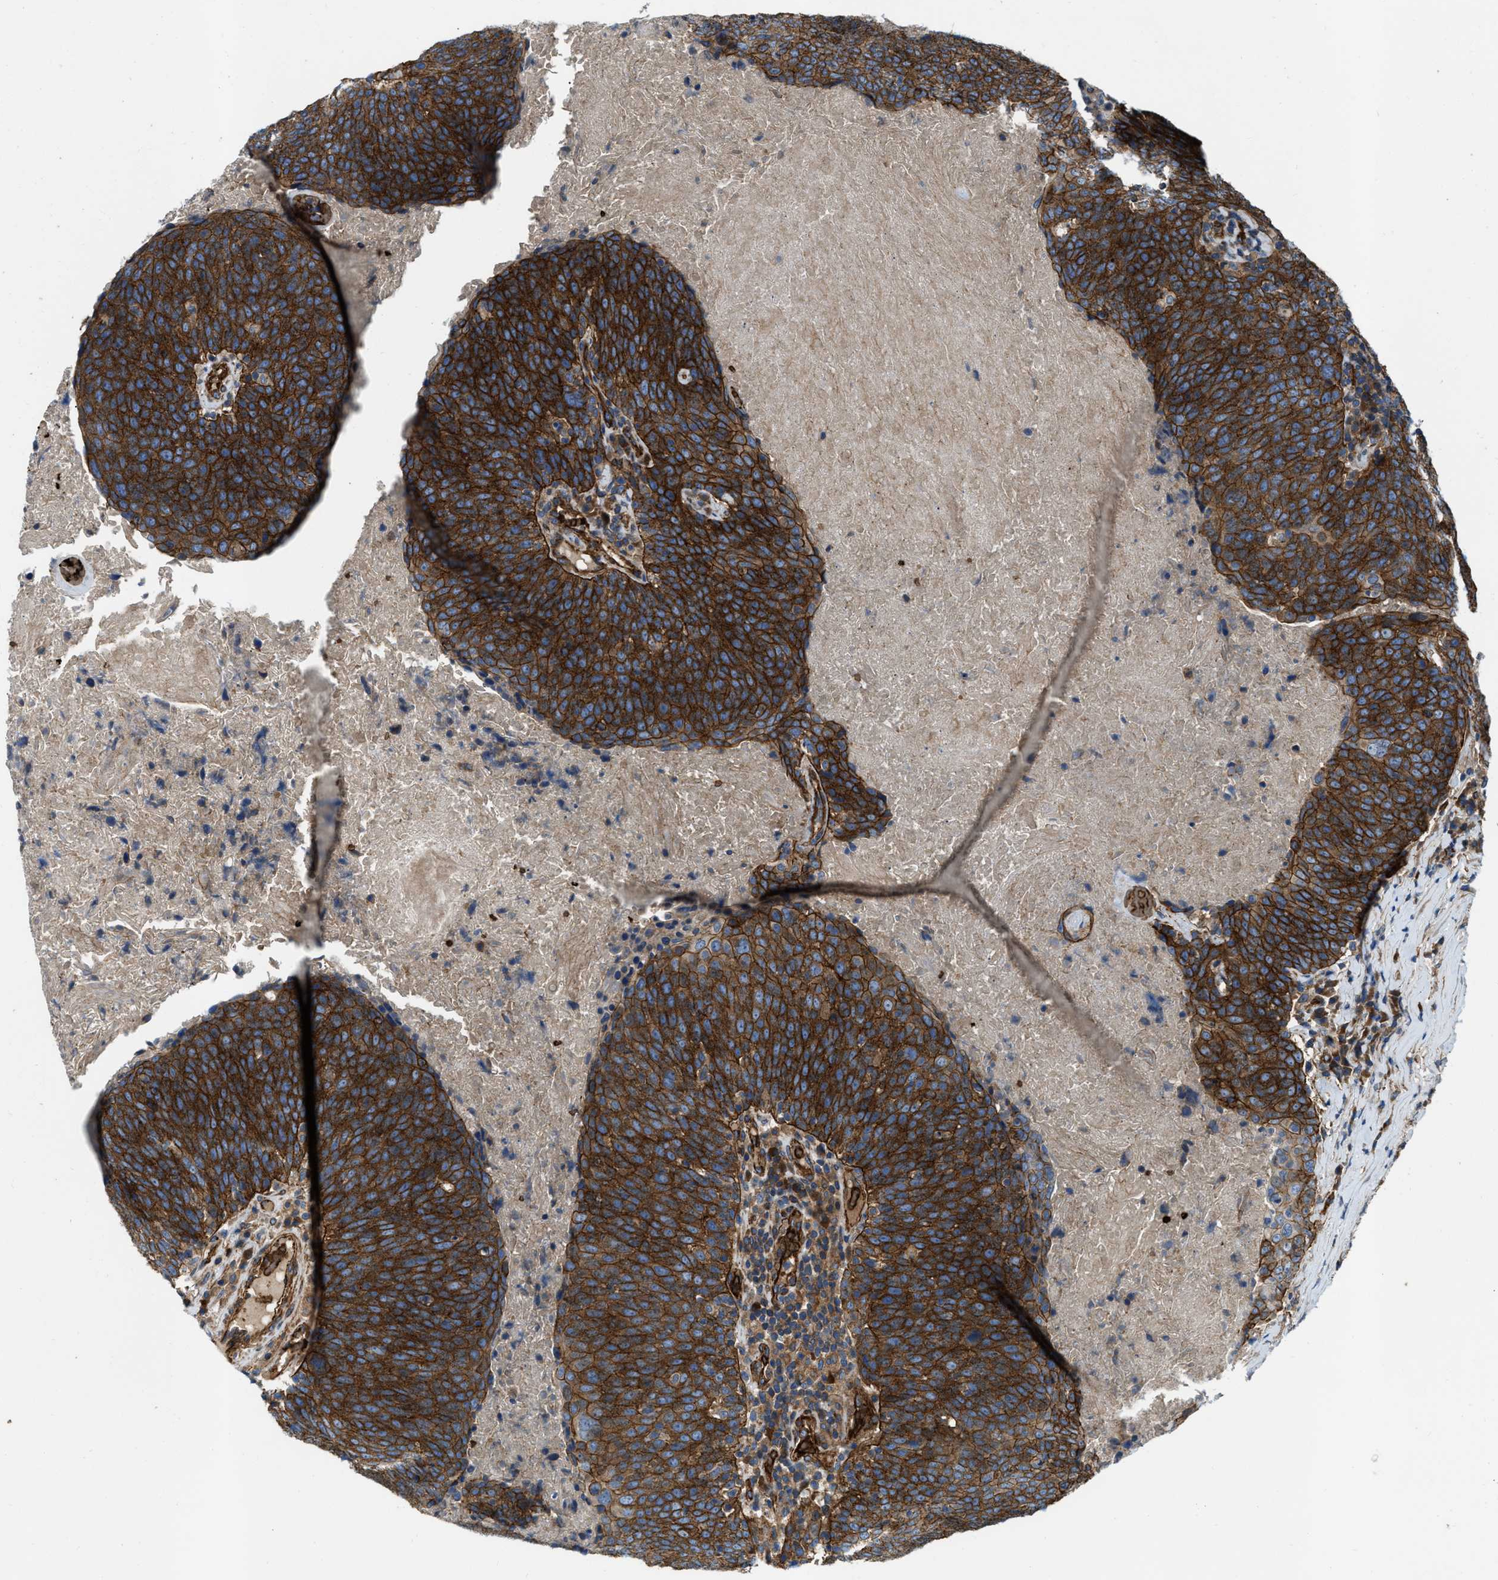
{"staining": {"intensity": "strong", "quantity": ">75%", "location": "cytoplasmic/membranous"}, "tissue": "head and neck cancer", "cell_type": "Tumor cells", "image_type": "cancer", "snomed": [{"axis": "morphology", "description": "Squamous cell carcinoma, NOS"}, {"axis": "morphology", "description": "Squamous cell carcinoma, metastatic, NOS"}, {"axis": "topography", "description": "Lymph node"}, {"axis": "topography", "description": "Head-Neck"}], "caption": "Protein expression analysis of head and neck cancer (squamous cell carcinoma) displays strong cytoplasmic/membranous staining in approximately >75% of tumor cells.", "gene": "ERC1", "patient": {"sex": "male", "age": 62}}